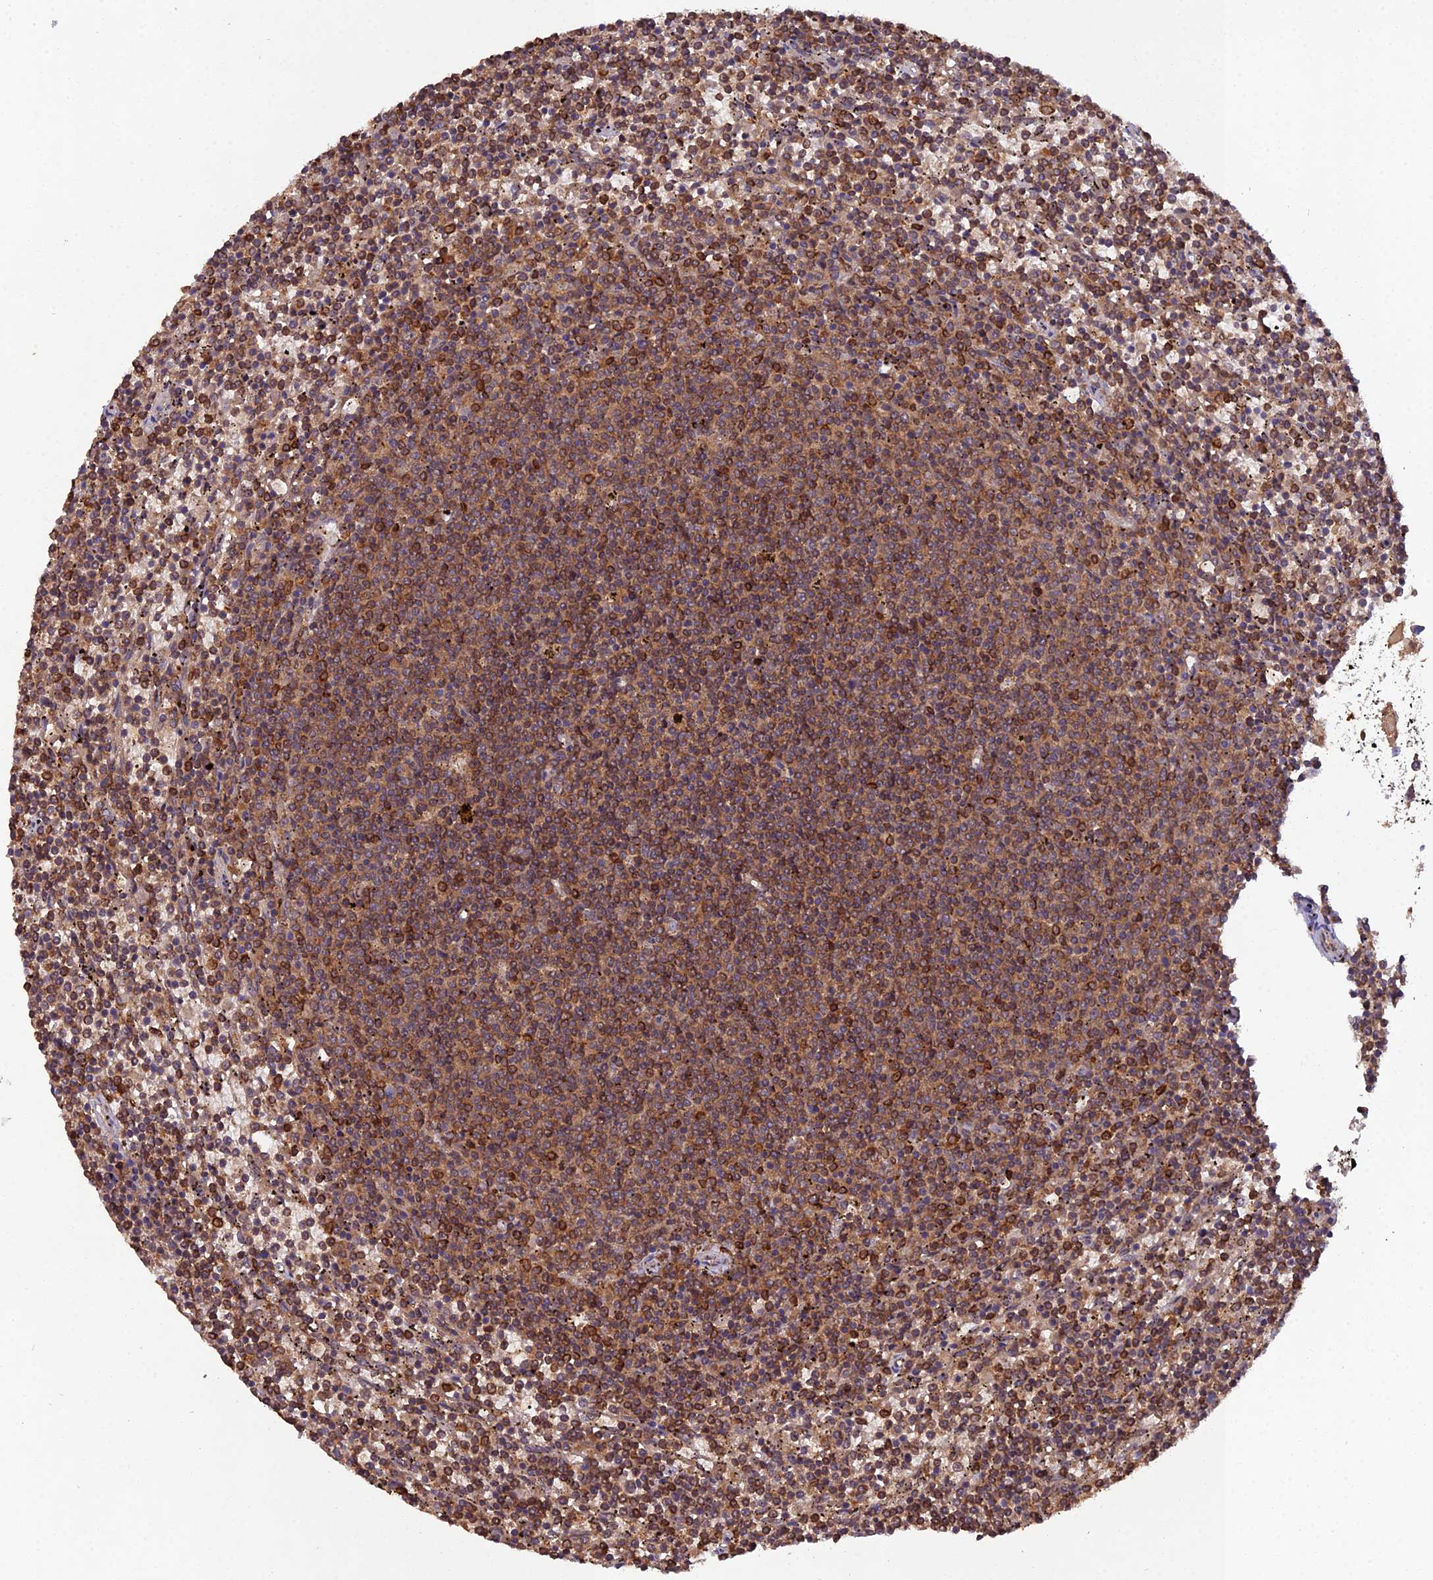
{"staining": {"intensity": "moderate", "quantity": ">75%", "location": "cytoplasmic/membranous"}, "tissue": "lymphoma", "cell_type": "Tumor cells", "image_type": "cancer", "snomed": [{"axis": "morphology", "description": "Malignant lymphoma, non-Hodgkin's type, Low grade"}, {"axis": "topography", "description": "Spleen"}], "caption": "Lymphoma stained with DAB immunohistochemistry (IHC) demonstrates medium levels of moderate cytoplasmic/membranous positivity in about >75% of tumor cells. The staining was performed using DAB (3,3'-diaminobenzidine) to visualize the protein expression in brown, while the nuclei were stained in blue with hematoxylin (Magnification: 20x).", "gene": "TMEM258", "patient": {"sex": "female", "age": 50}}